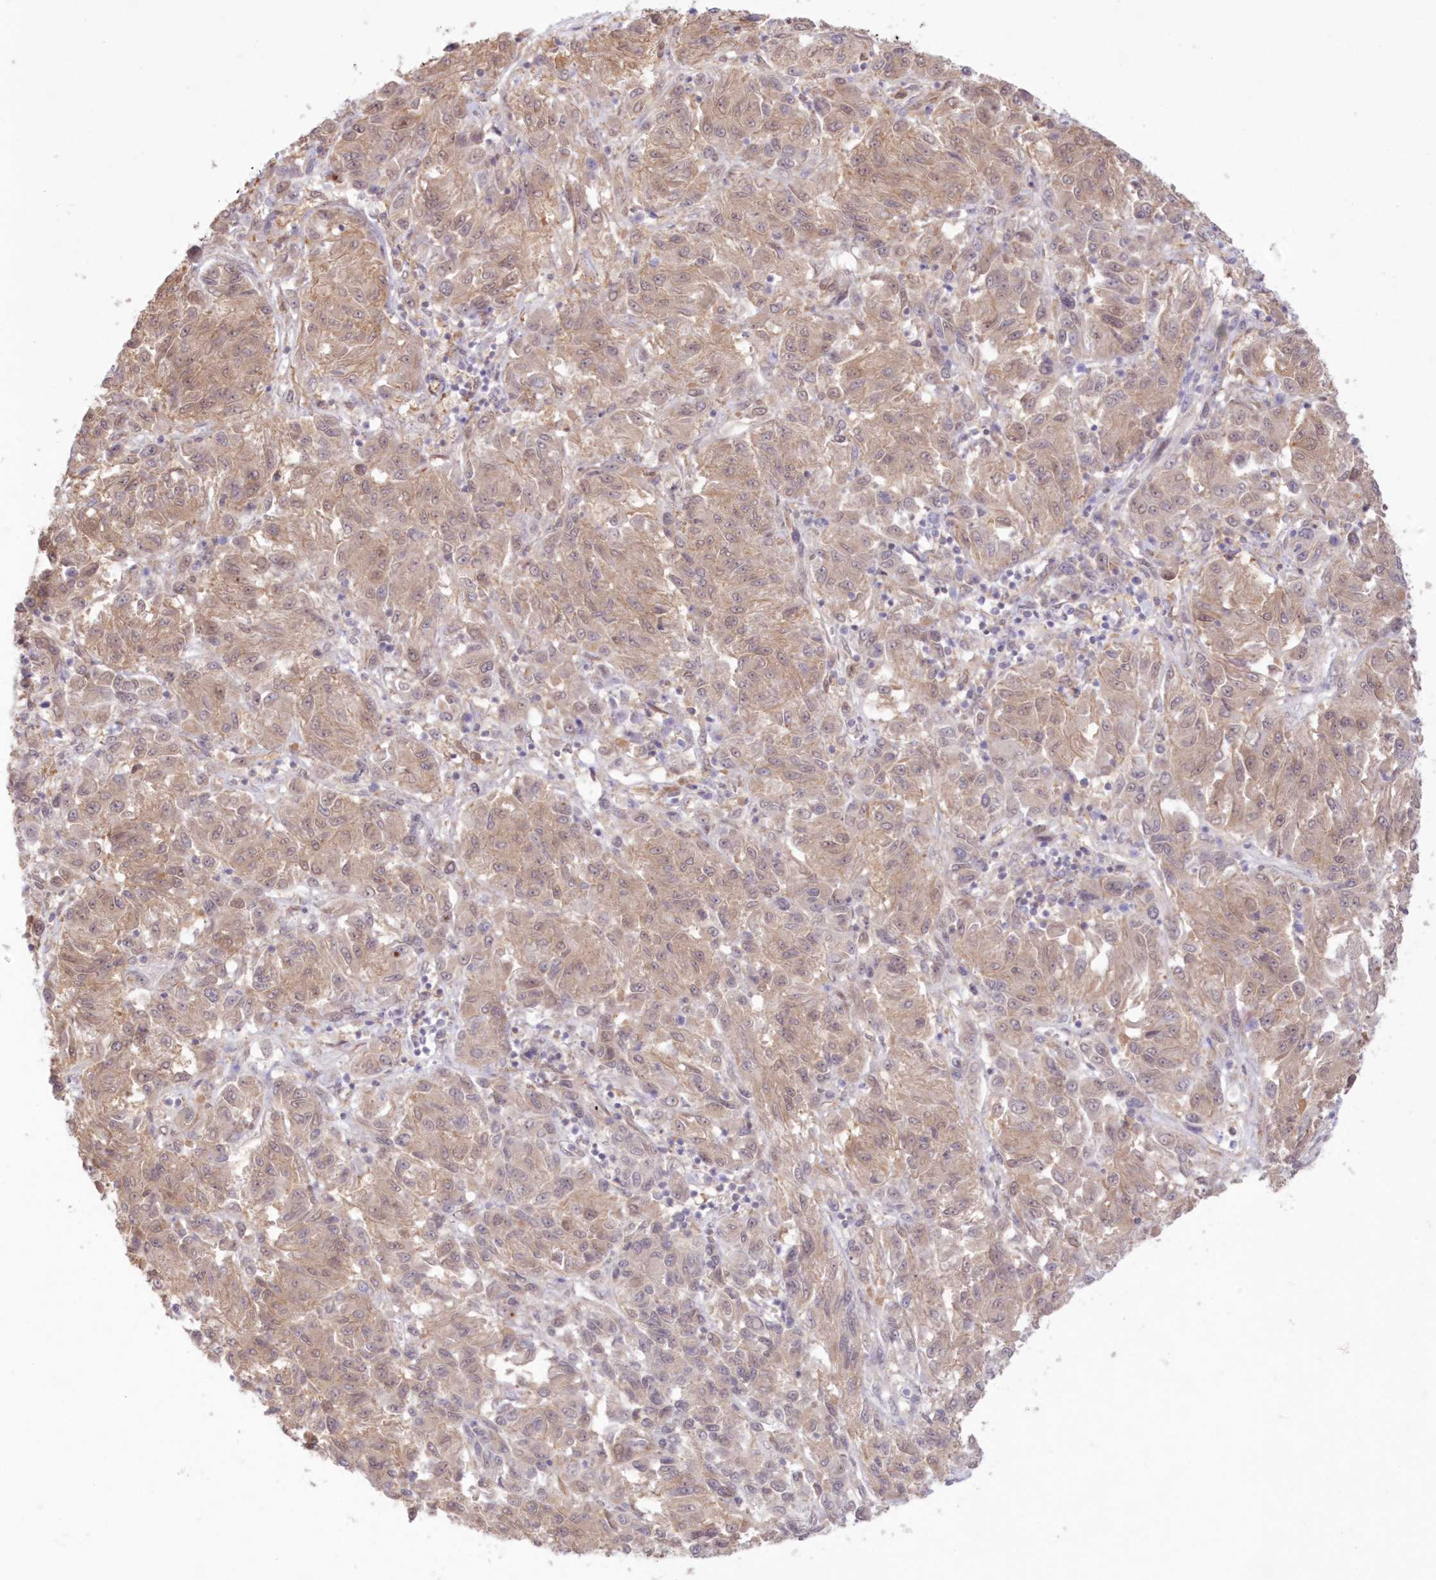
{"staining": {"intensity": "weak", "quantity": ">75%", "location": "cytoplasmic/membranous"}, "tissue": "melanoma", "cell_type": "Tumor cells", "image_type": "cancer", "snomed": [{"axis": "morphology", "description": "Malignant melanoma, Metastatic site"}, {"axis": "topography", "description": "Lung"}], "caption": "Melanoma stained with a protein marker shows weak staining in tumor cells.", "gene": "RNPEP", "patient": {"sex": "male", "age": 64}}